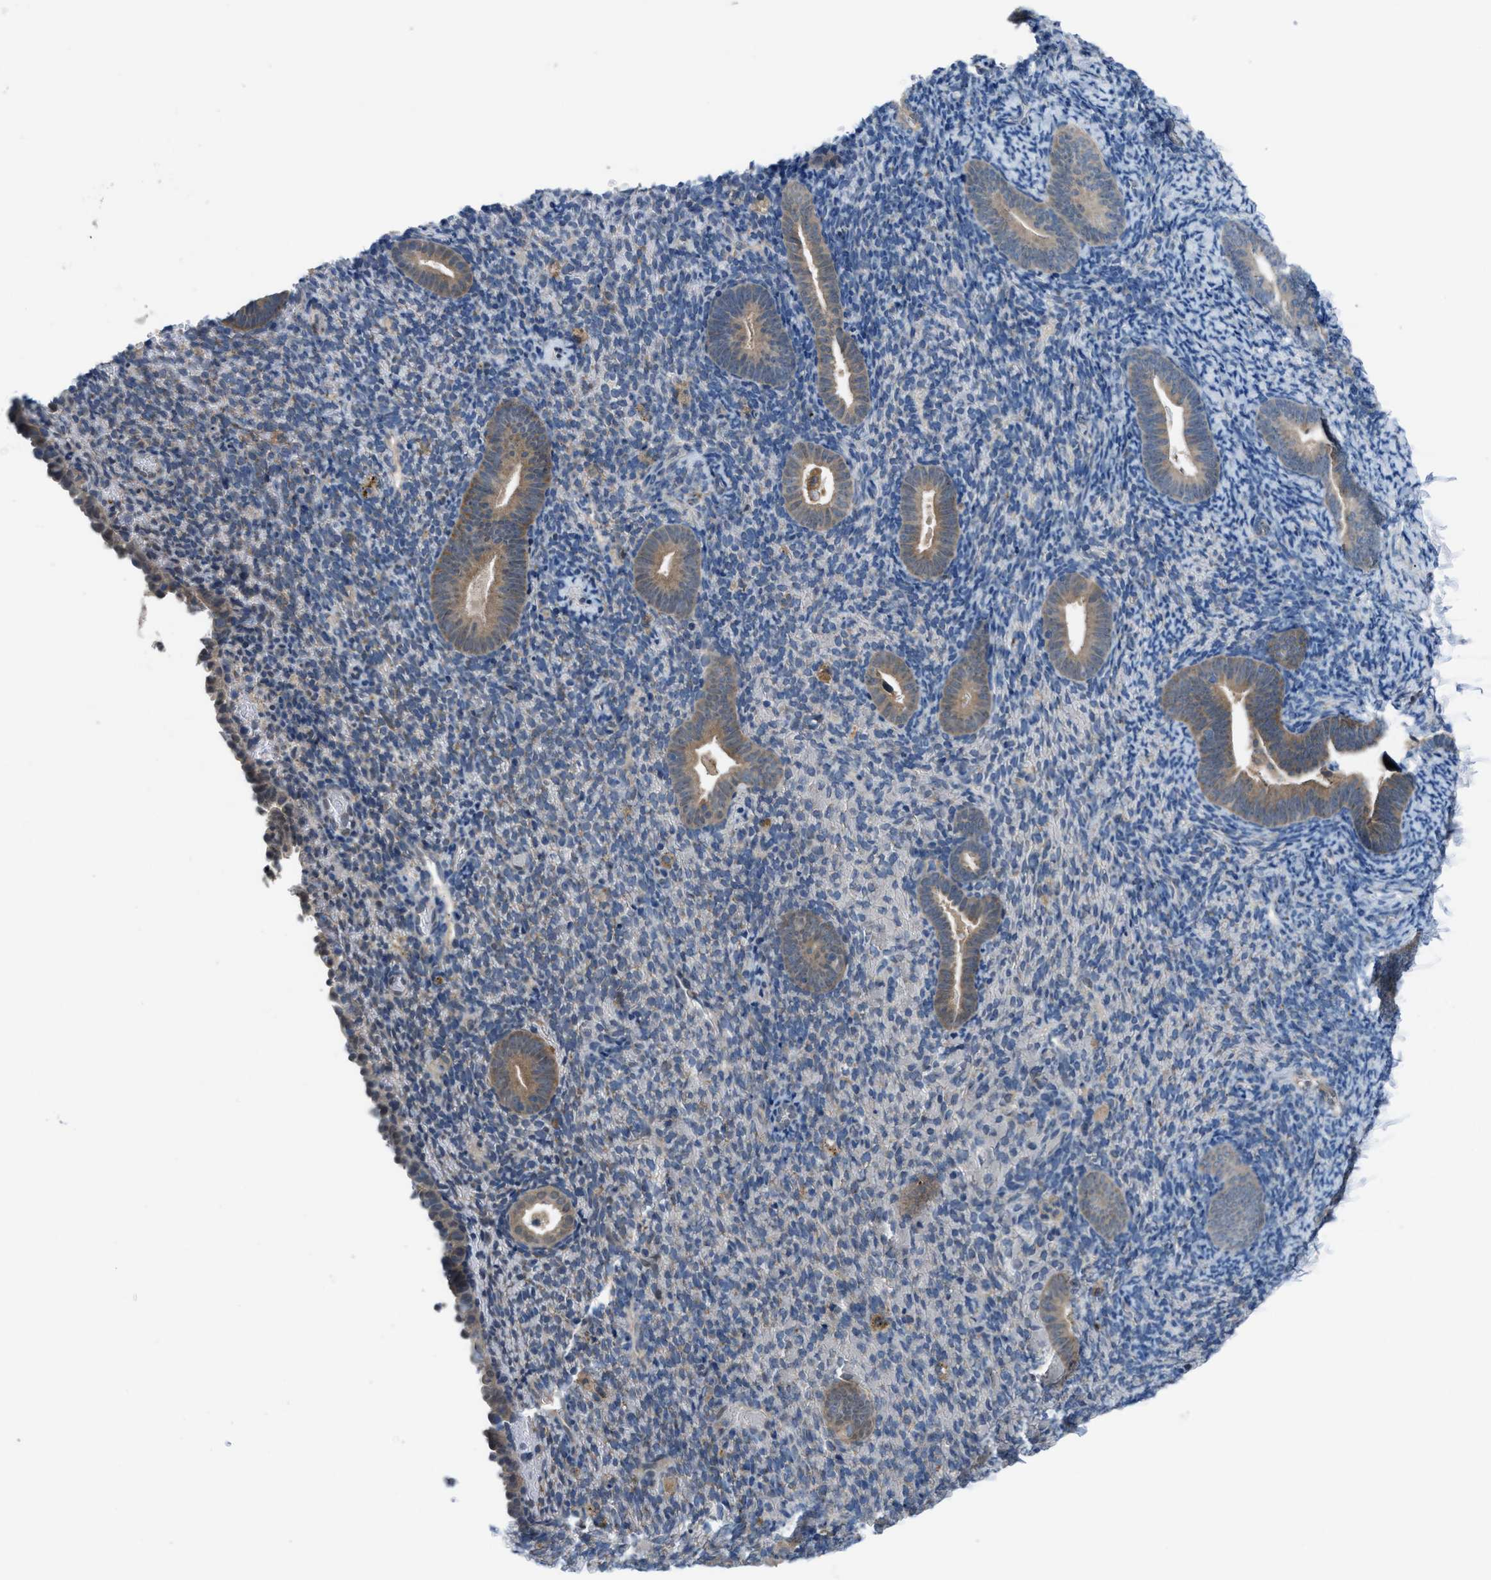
{"staining": {"intensity": "negative", "quantity": "none", "location": "none"}, "tissue": "endometrium", "cell_type": "Cells in endometrial stroma", "image_type": "normal", "snomed": [{"axis": "morphology", "description": "Normal tissue, NOS"}, {"axis": "topography", "description": "Endometrium"}], "caption": "Protein analysis of normal endometrium displays no significant positivity in cells in endometrial stroma.", "gene": "BAZ2B", "patient": {"sex": "female", "age": 51}}